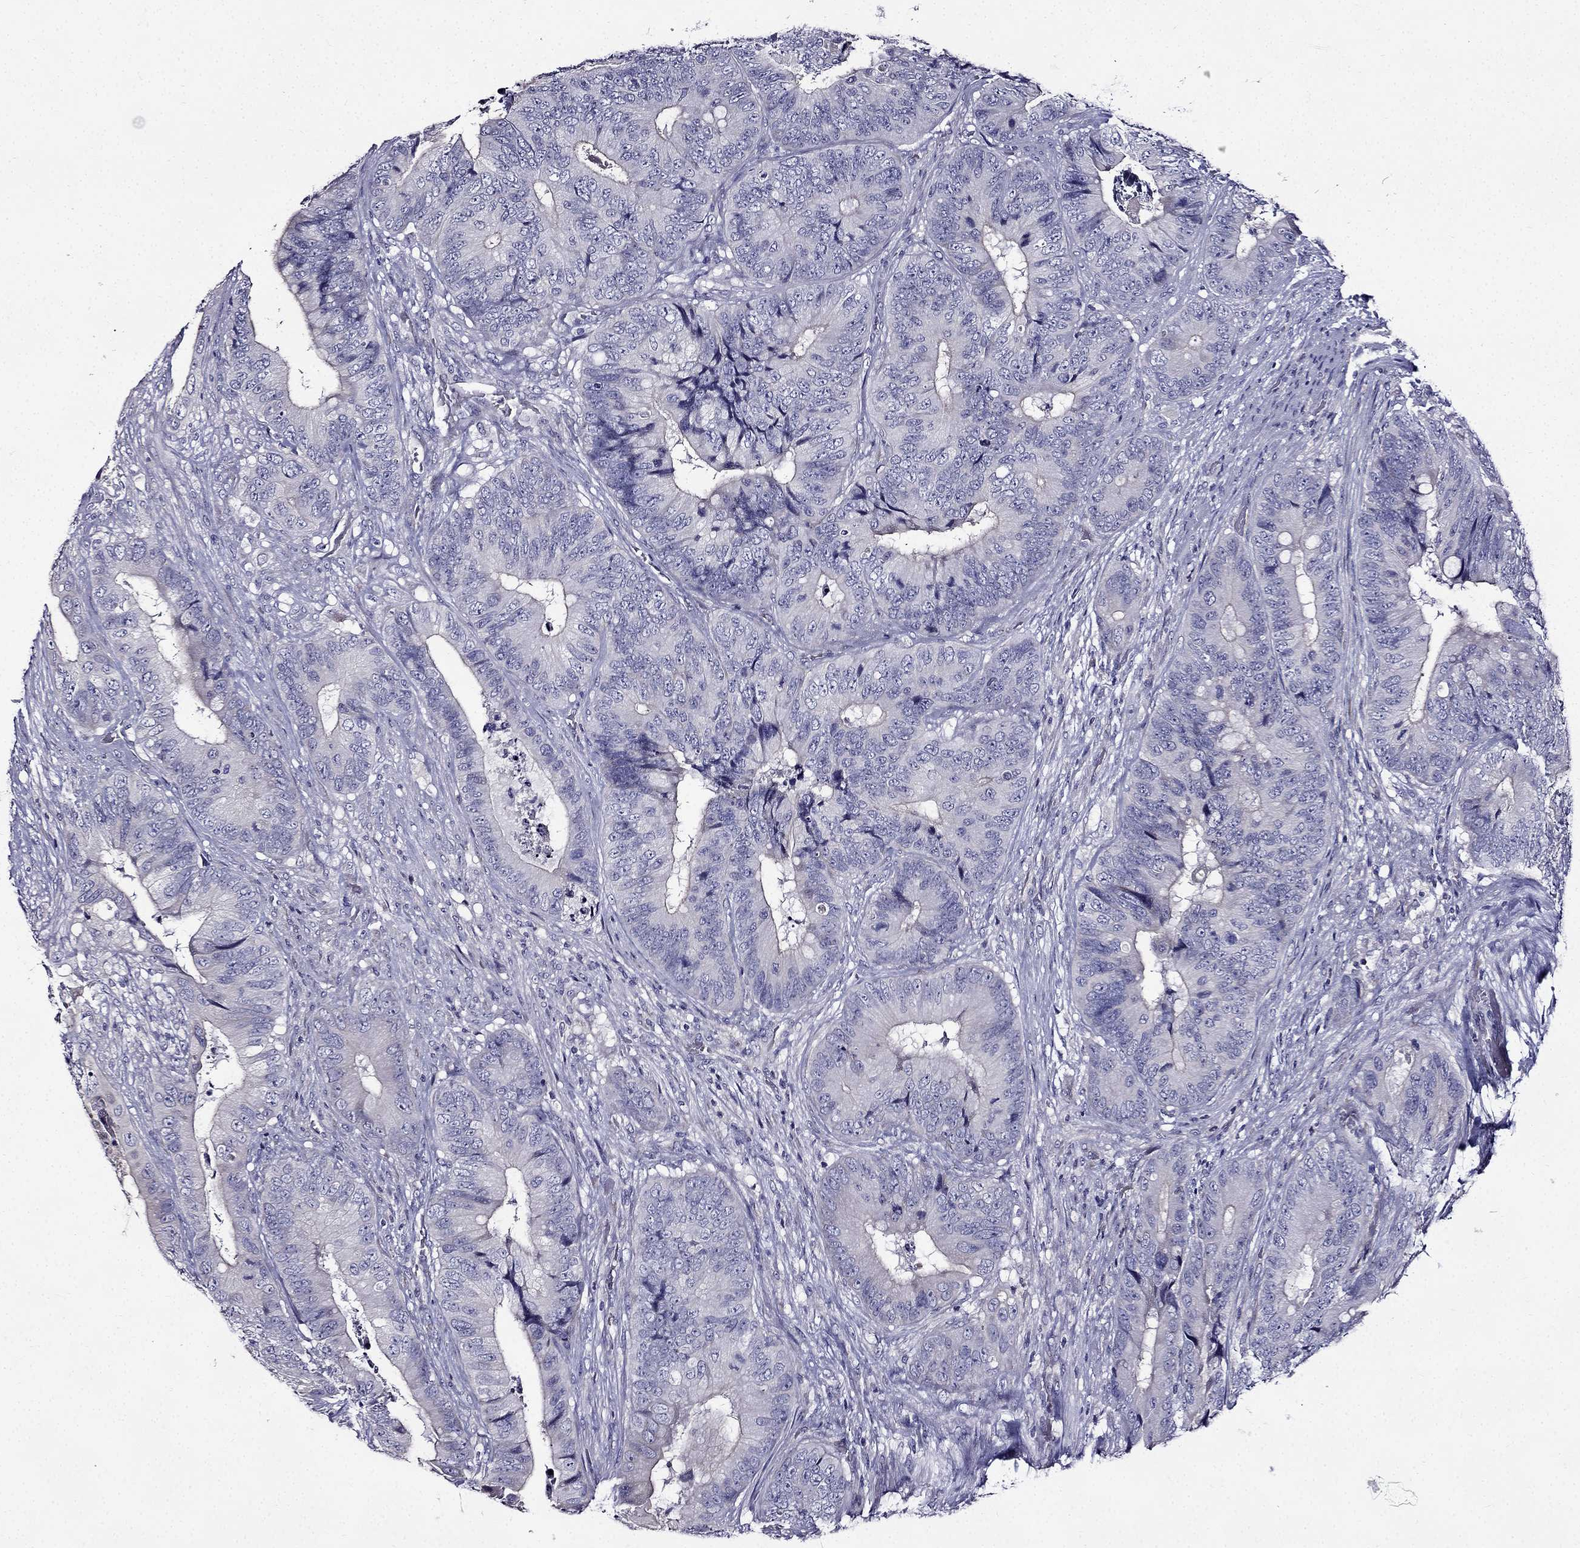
{"staining": {"intensity": "negative", "quantity": "none", "location": "none"}, "tissue": "colorectal cancer", "cell_type": "Tumor cells", "image_type": "cancer", "snomed": [{"axis": "morphology", "description": "Adenocarcinoma, NOS"}, {"axis": "topography", "description": "Colon"}], "caption": "Tumor cells are negative for brown protein staining in colorectal adenocarcinoma. The staining is performed using DAB (3,3'-diaminobenzidine) brown chromogen with nuclei counter-stained in using hematoxylin.", "gene": "TMEM266", "patient": {"sex": "male", "age": 84}}